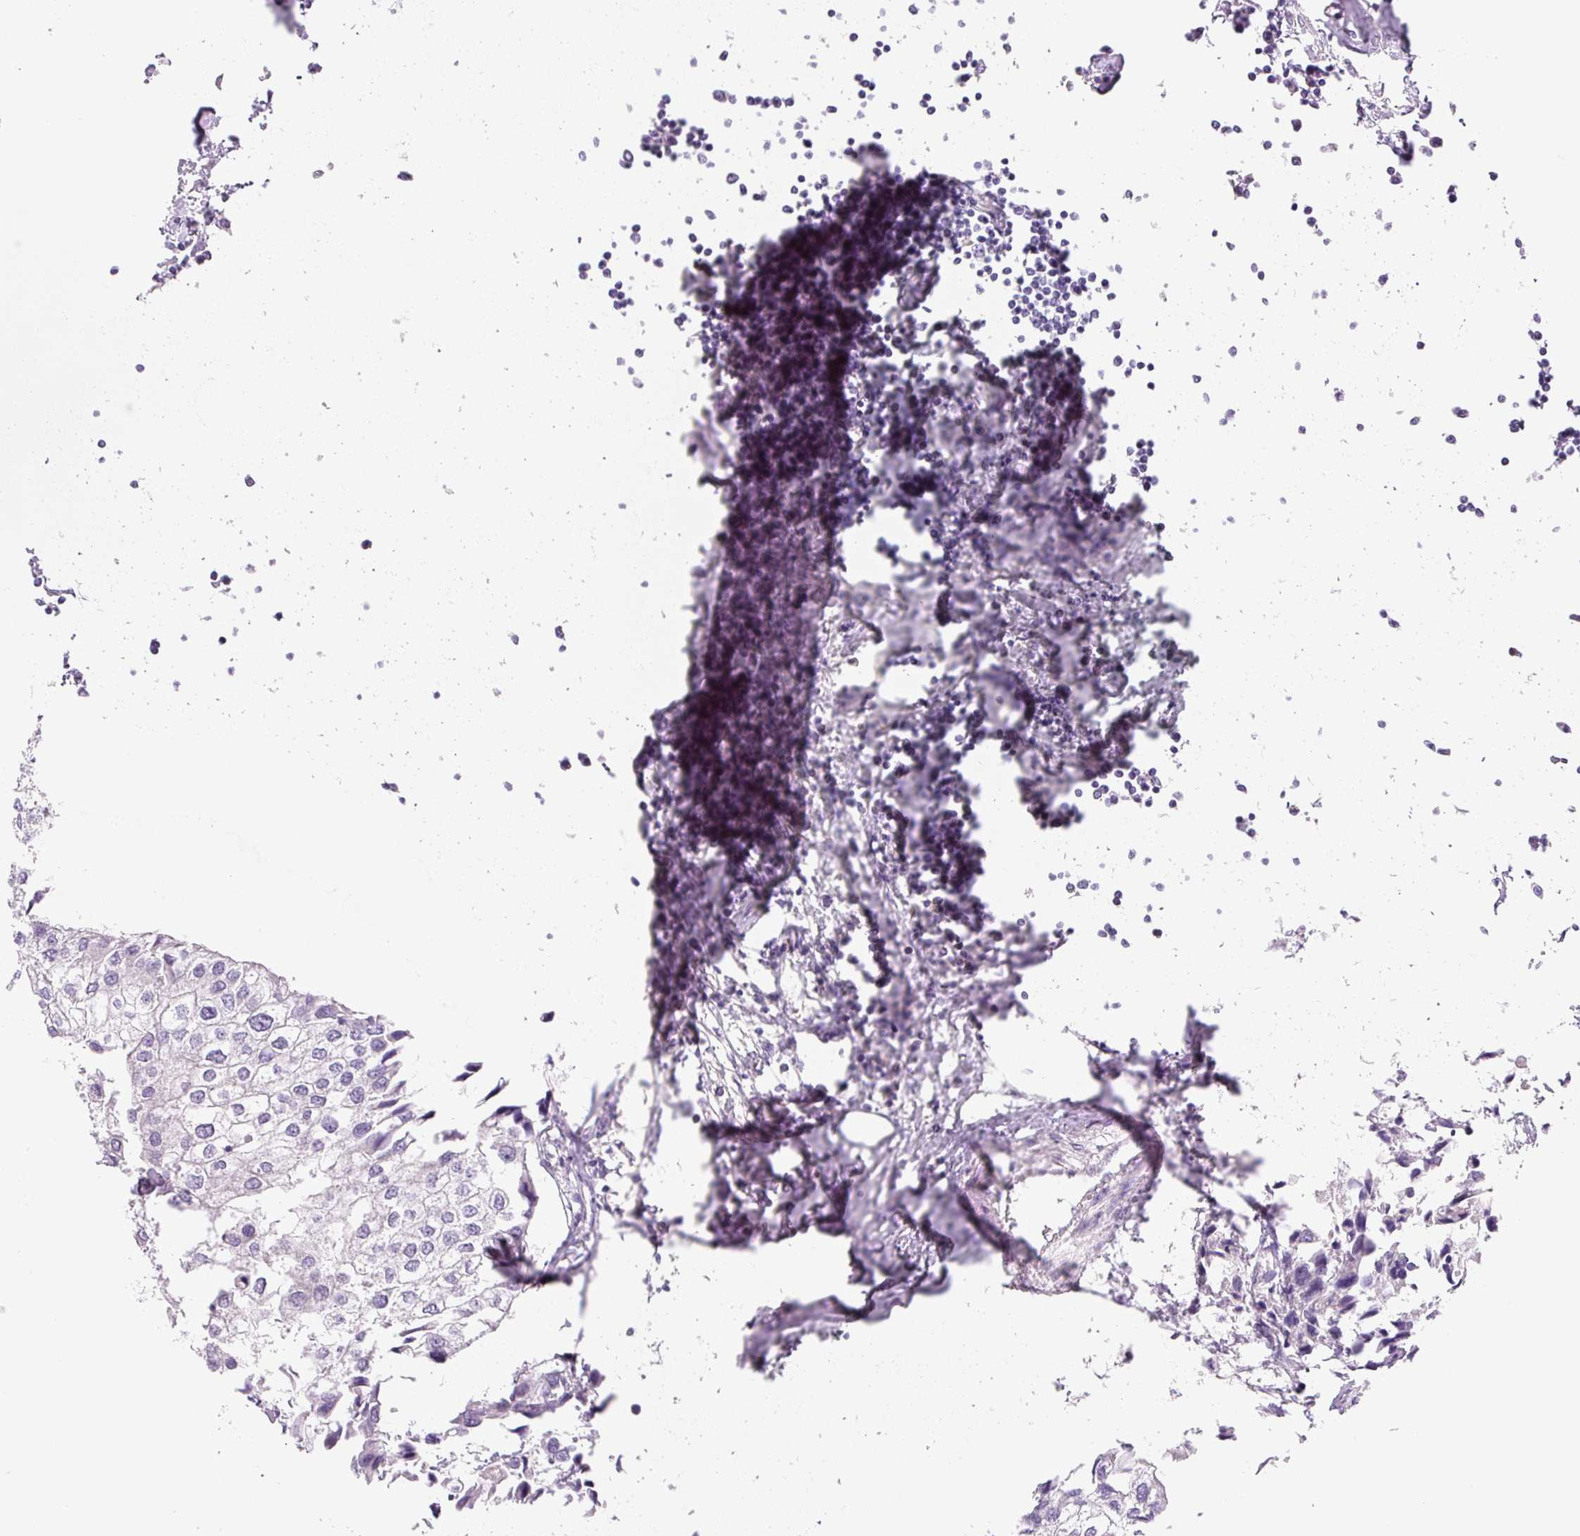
{"staining": {"intensity": "negative", "quantity": "none", "location": "none"}, "tissue": "urothelial cancer", "cell_type": "Tumor cells", "image_type": "cancer", "snomed": [{"axis": "morphology", "description": "Urothelial carcinoma, High grade"}, {"axis": "topography", "description": "Urinary bladder"}], "caption": "Immunohistochemistry (IHC) micrograph of neoplastic tissue: human urothelial cancer stained with DAB (3,3'-diaminobenzidine) demonstrates no significant protein positivity in tumor cells.", "gene": "YIF1B", "patient": {"sex": "male", "age": 64}}